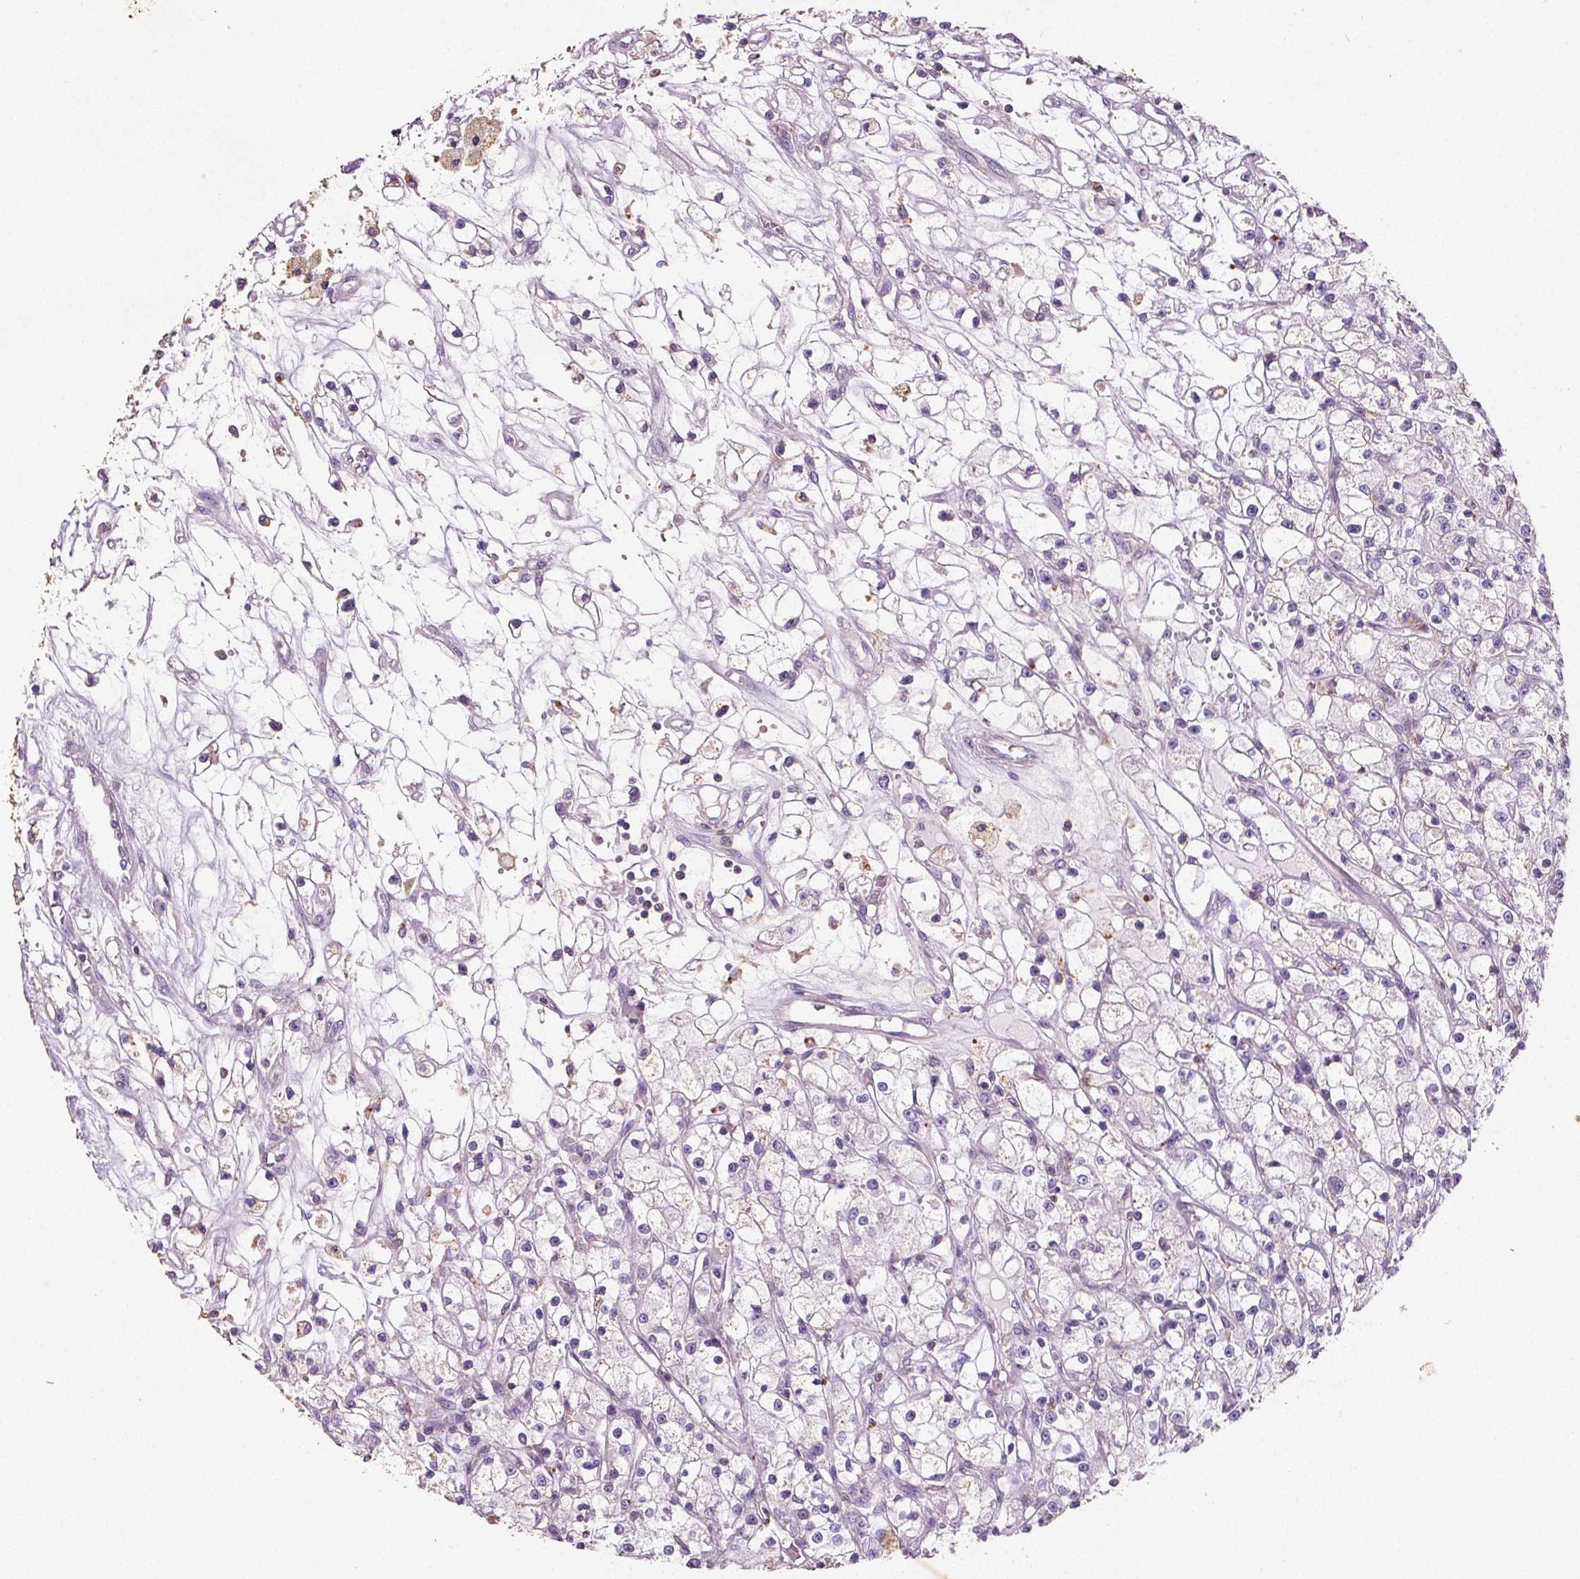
{"staining": {"intensity": "negative", "quantity": "none", "location": "none"}, "tissue": "renal cancer", "cell_type": "Tumor cells", "image_type": "cancer", "snomed": [{"axis": "morphology", "description": "Adenocarcinoma, NOS"}, {"axis": "topography", "description": "Kidney"}], "caption": "IHC of renal cancer (adenocarcinoma) demonstrates no positivity in tumor cells.", "gene": "C19orf84", "patient": {"sex": "female", "age": 59}}